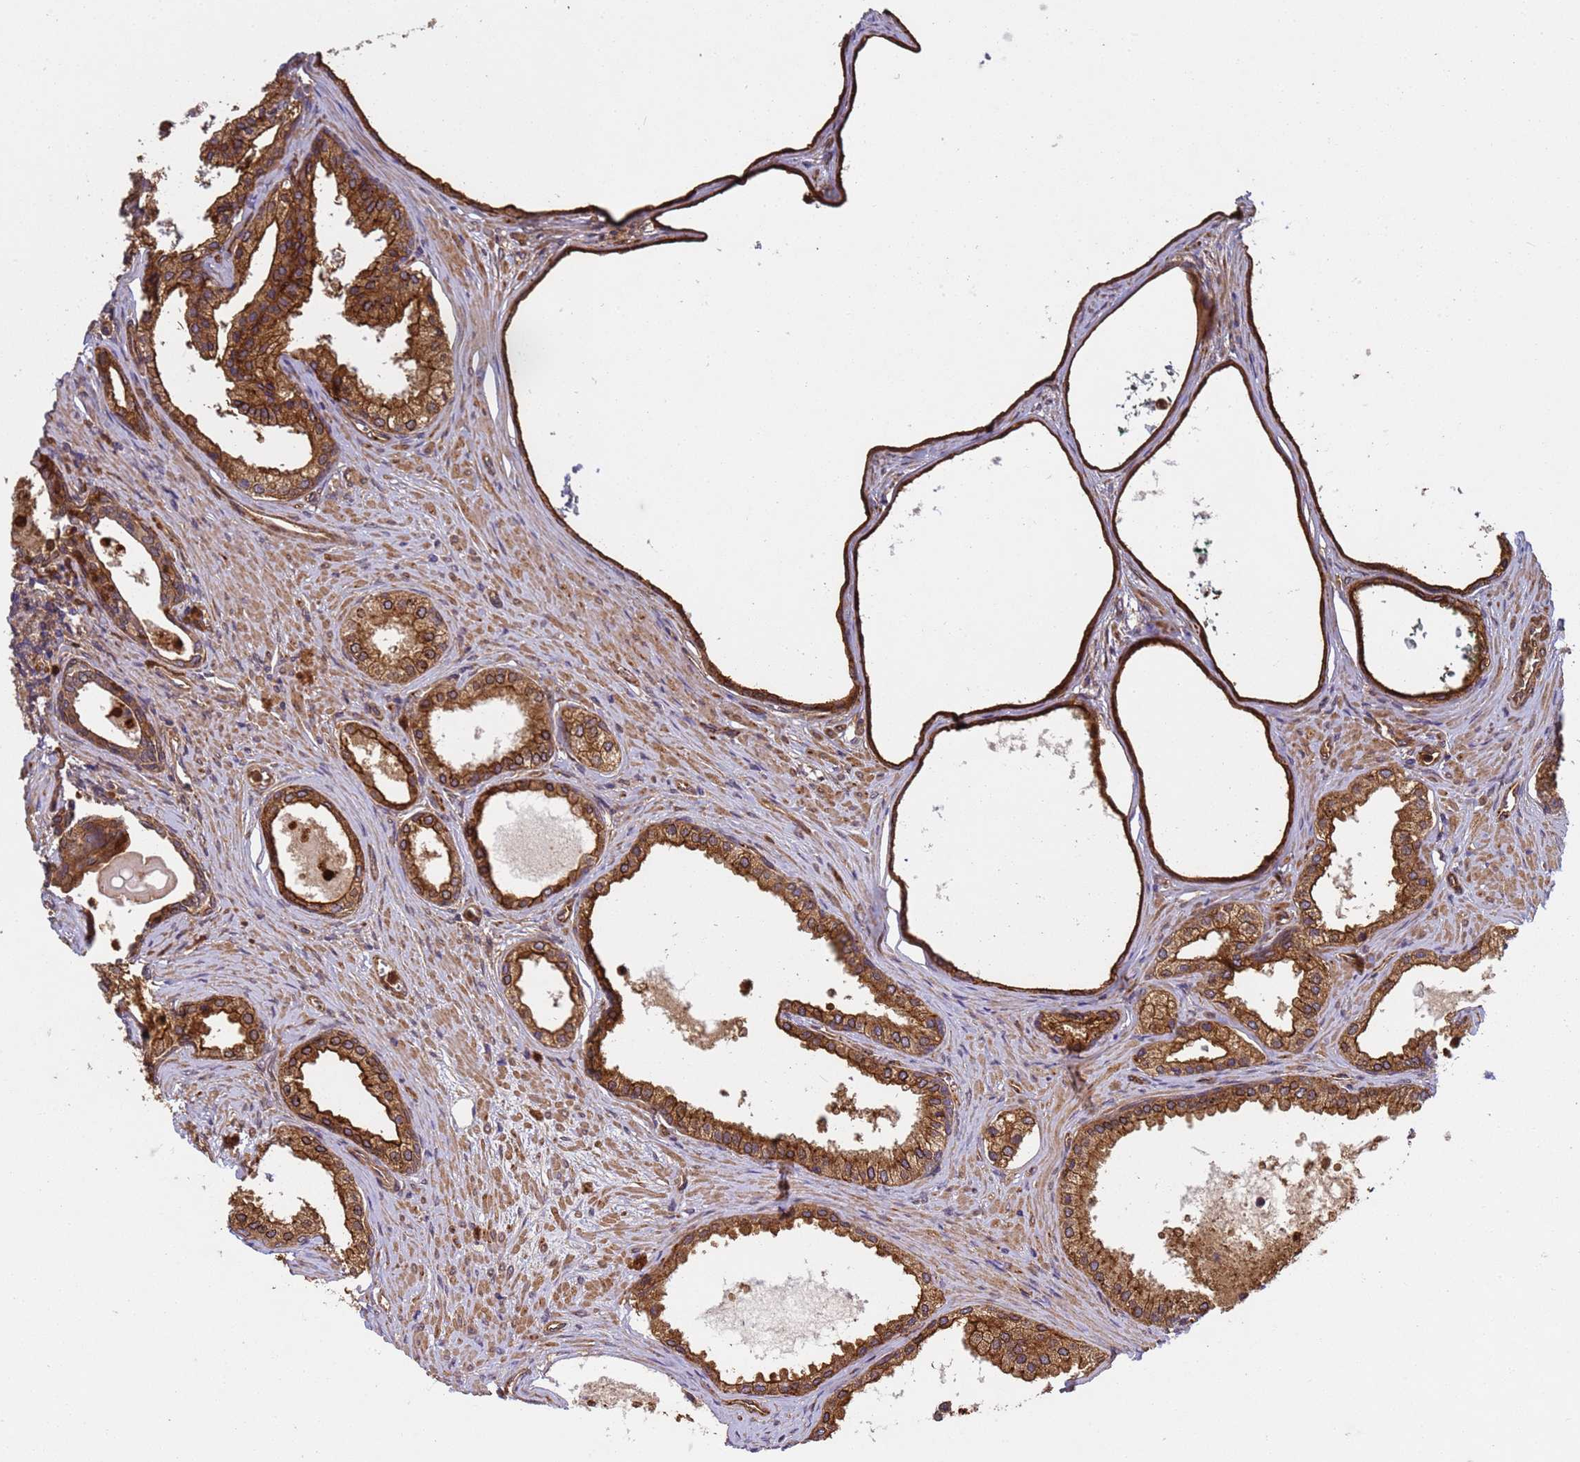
{"staining": {"intensity": "strong", "quantity": ">75%", "location": "cytoplasmic/membranous"}, "tissue": "prostate cancer", "cell_type": "Tumor cells", "image_type": "cancer", "snomed": [{"axis": "morphology", "description": "Adenocarcinoma, Low grade"}, {"axis": "topography", "description": "Prostate"}], "caption": "Immunohistochemistry (IHC) staining of prostate cancer (adenocarcinoma (low-grade)), which displays high levels of strong cytoplasmic/membranous staining in approximately >75% of tumor cells indicating strong cytoplasmic/membranous protein staining. The staining was performed using DAB (3,3'-diaminobenzidine) (brown) for protein detection and nuclei were counterstained in hematoxylin (blue).", "gene": "C8orf34", "patient": {"sex": "male", "age": 71}}